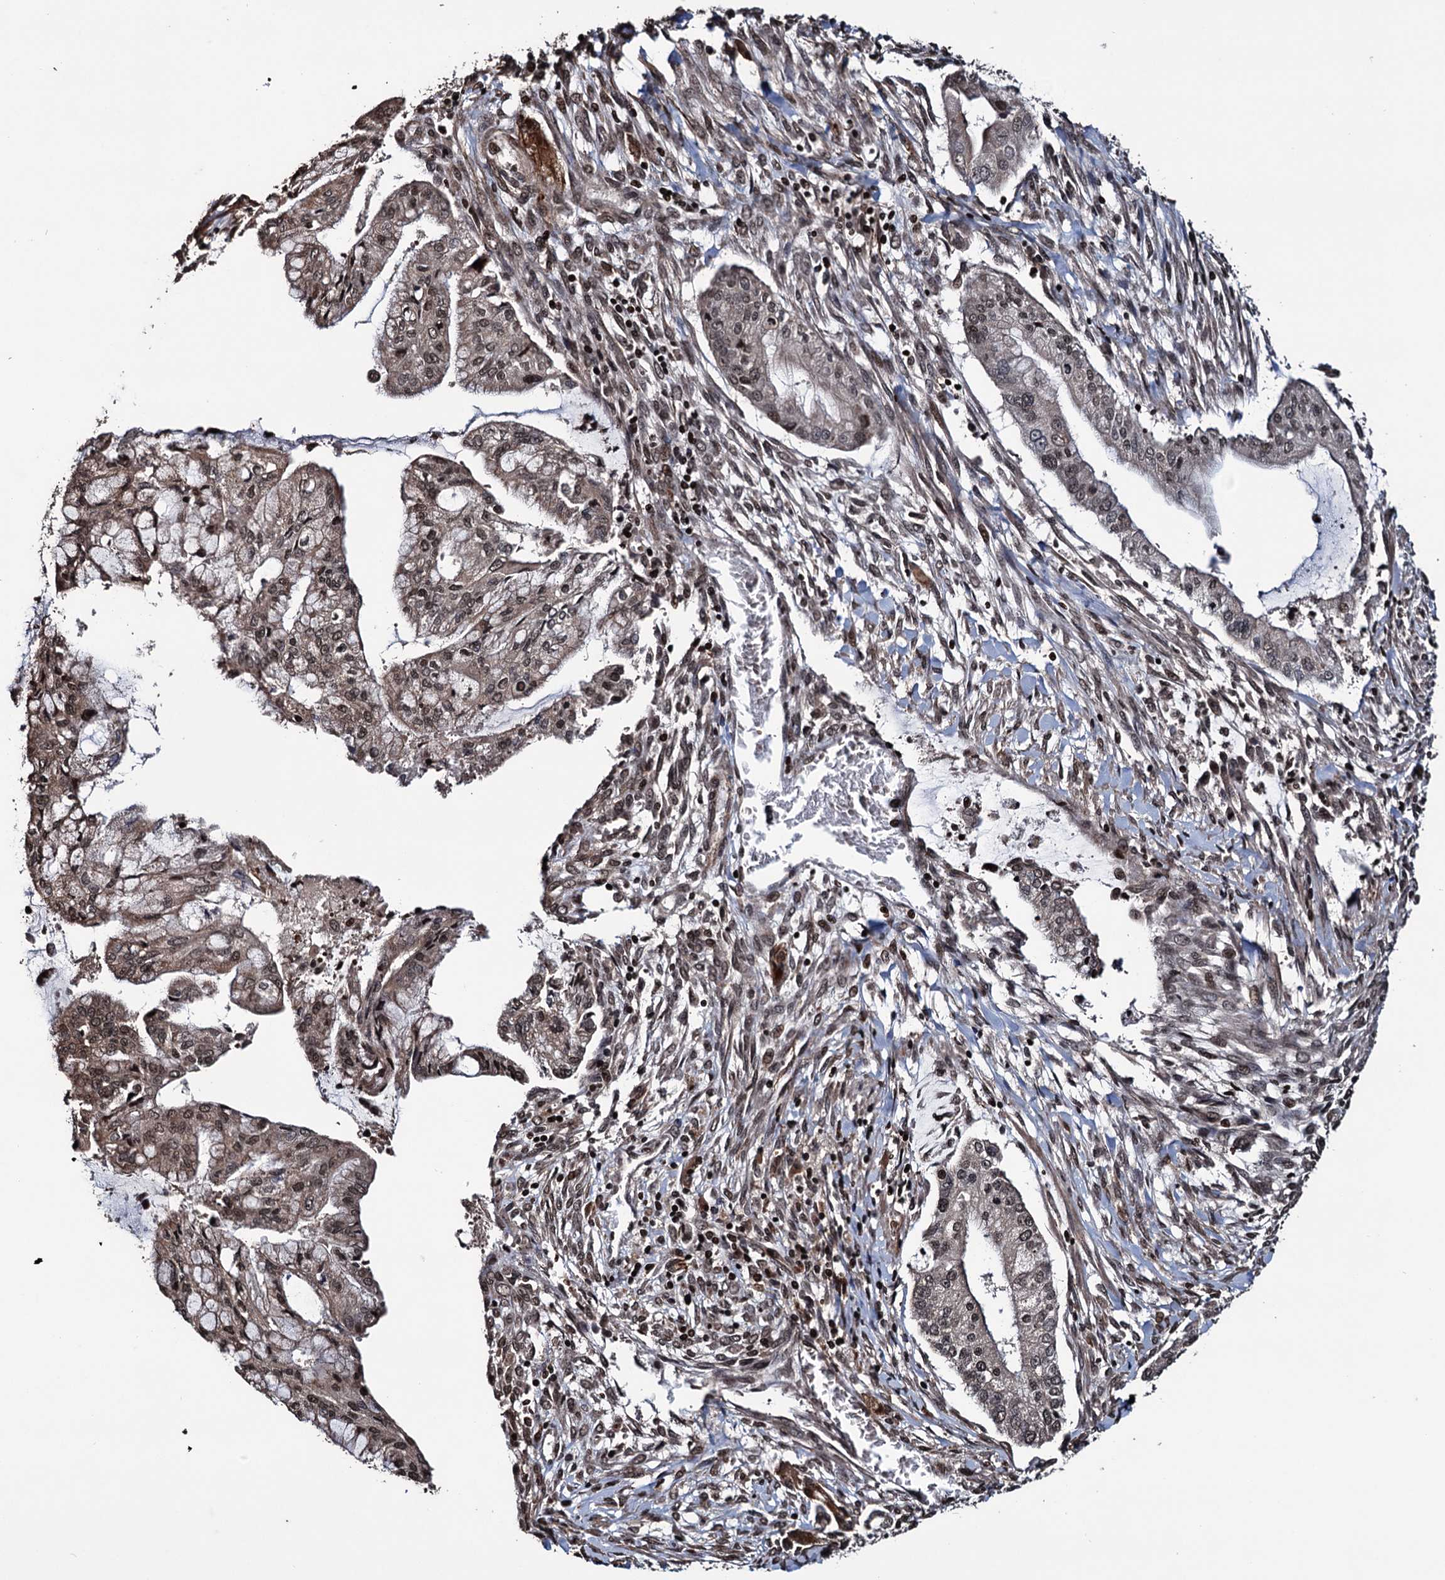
{"staining": {"intensity": "moderate", "quantity": ">75%", "location": "nuclear"}, "tissue": "pancreatic cancer", "cell_type": "Tumor cells", "image_type": "cancer", "snomed": [{"axis": "morphology", "description": "Adenocarcinoma, NOS"}, {"axis": "topography", "description": "Pancreas"}], "caption": "Immunohistochemistry (DAB (3,3'-diaminobenzidine)) staining of human pancreatic cancer (adenocarcinoma) demonstrates moderate nuclear protein staining in about >75% of tumor cells.", "gene": "EYA4", "patient": {"sex": "male", "age": 46}}